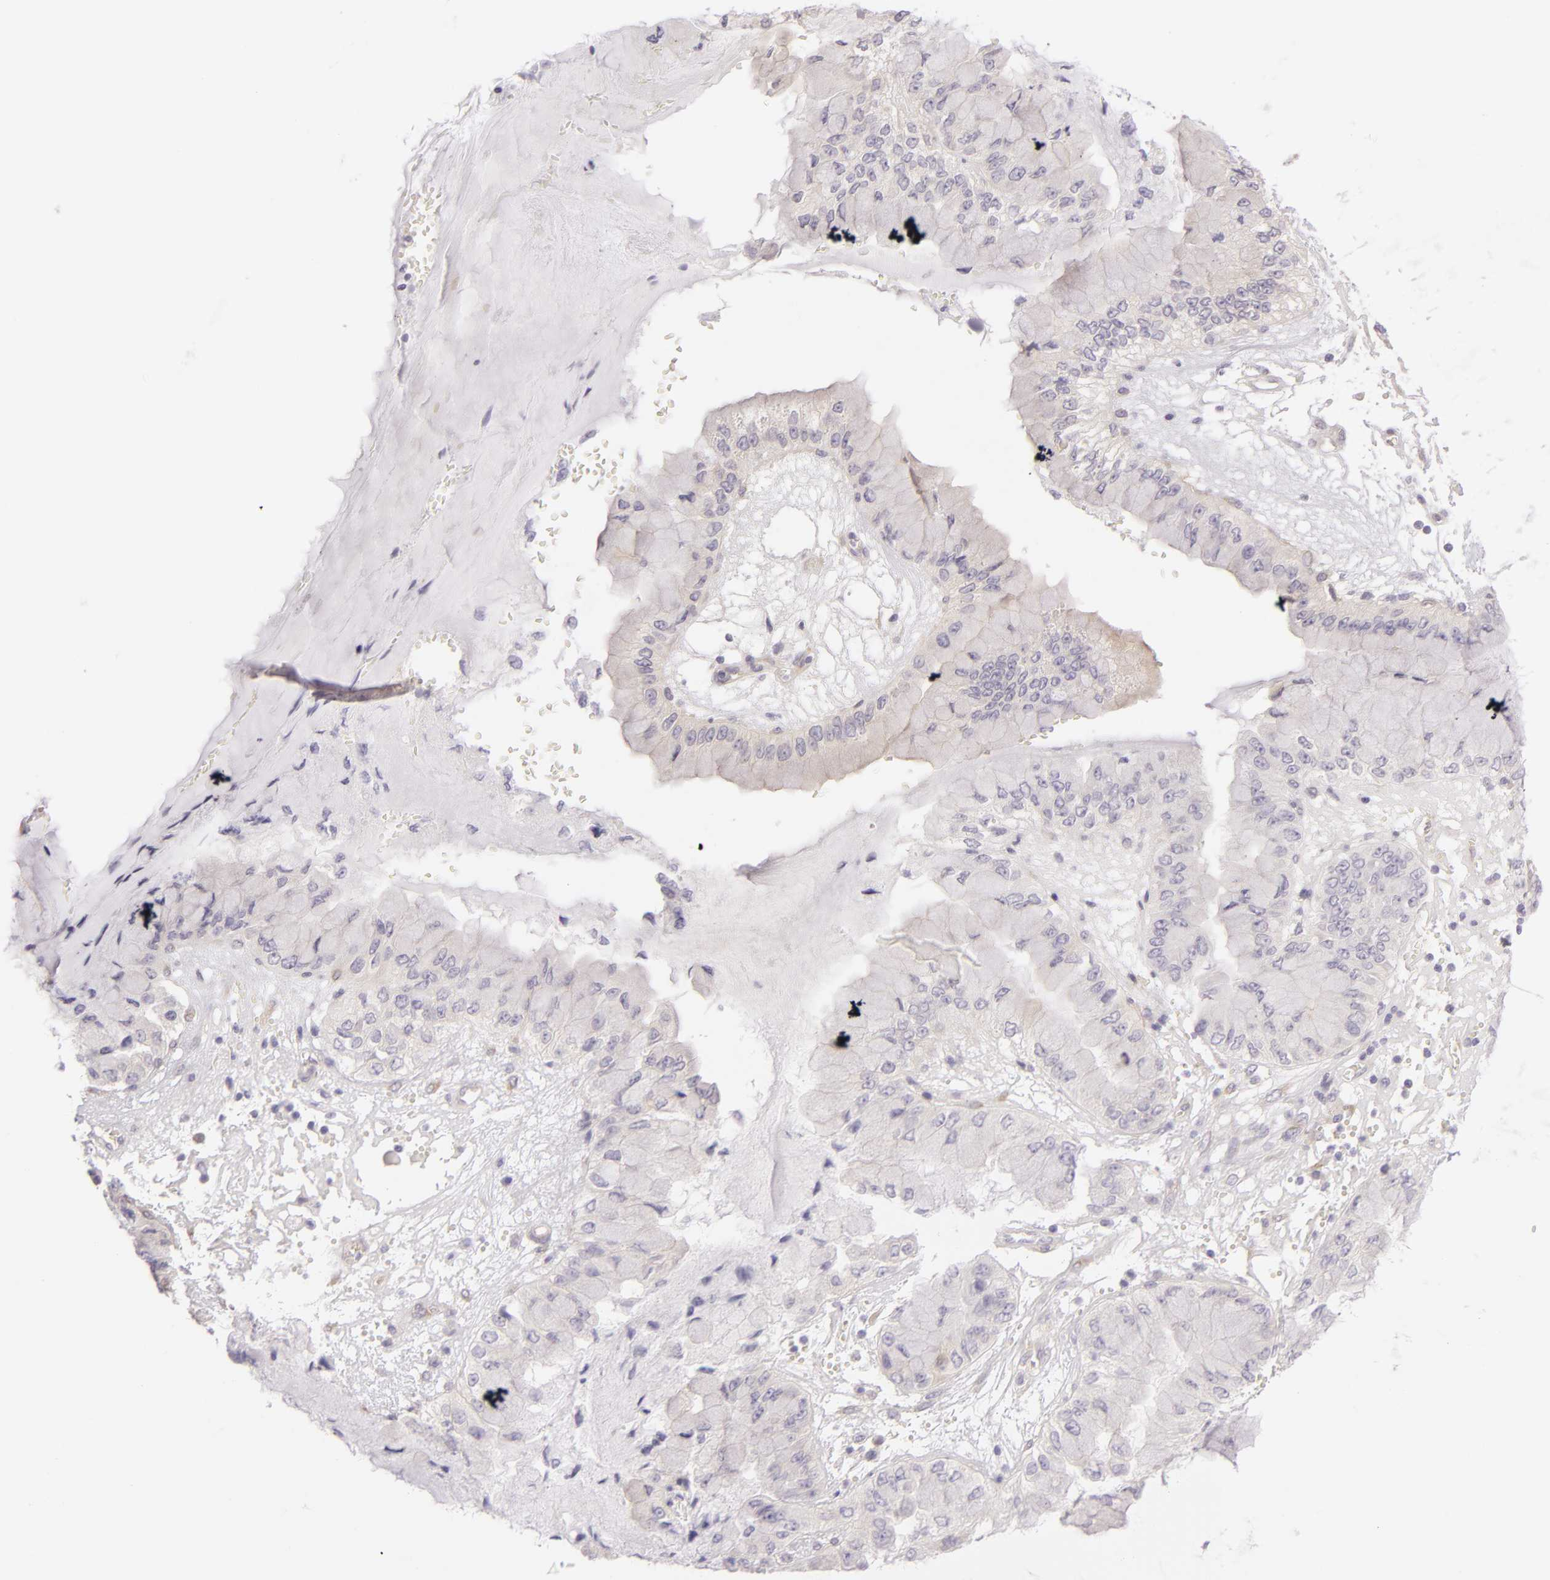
{"staining": {"intensity": "negative", "quantity": "none", "location": "none"}, "tissue": "liver cancer", "cell_type": "Tumor cells", "image_type": "cancer", "snomed": [{"axis": "morphology", "description": "Cholangiocarcinoma"}, {"axis": "topography", "description": "Liver"}], "caption": "This is a micrograph of immunohistochemistry staining of liver cancer (cholangiocarcinoma), which shows no positivity in tumor cells.", "gene": "ZC3H7B", "patient": {"sex": "female", "age": 79}}